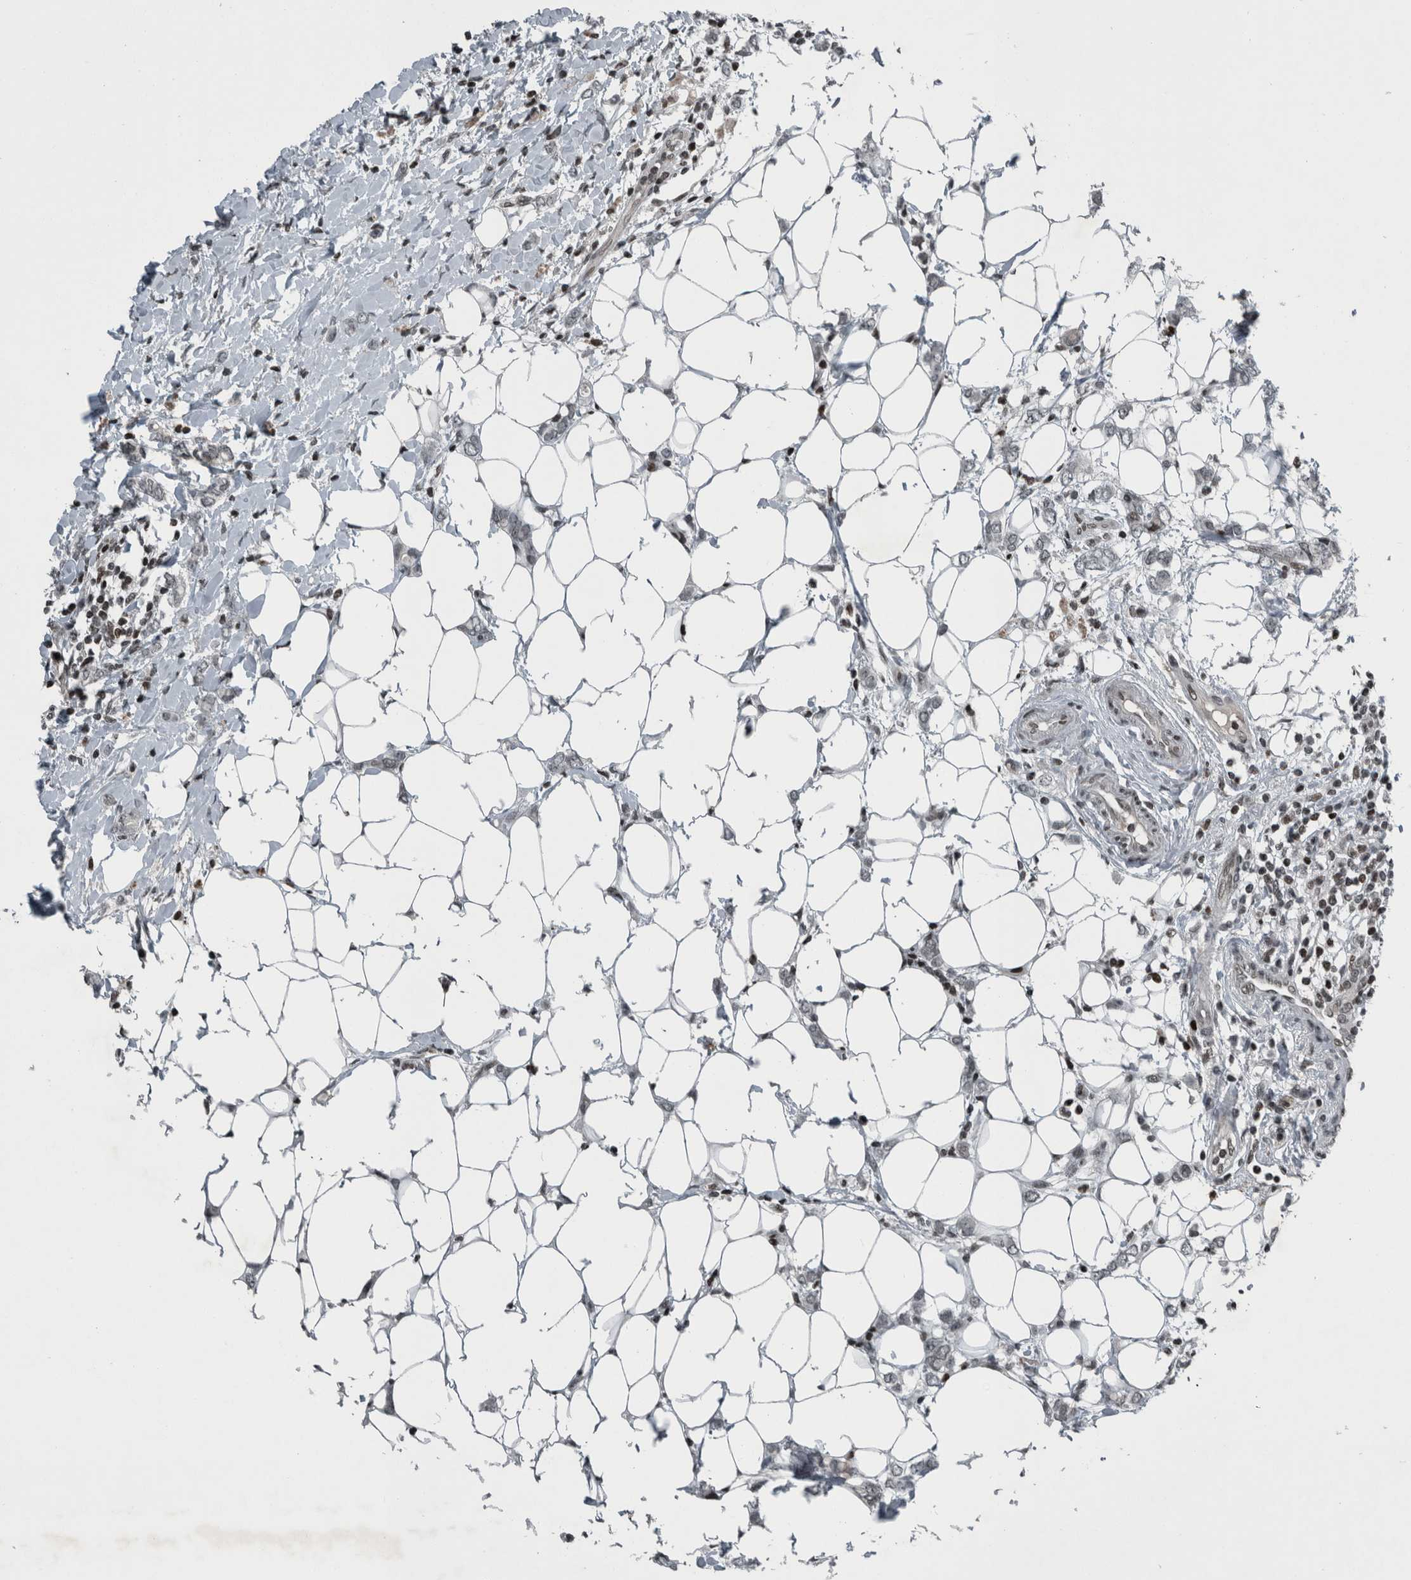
{"staining": {"intensity": "weak", "quantity": "<25%", "location": "nuclear"}, "tissue": "breast cancer", "cell_type": "Tumor cells", "image_type": "cancer", "snomed": [{"axis": "morphology", "description": "Normal tissue, NOS"}, {"axis": "morphology", "description": "Lobular carcinoma"}, {"axis": "topography", "description": "Breast"}], "caption": "Immunohistochemistry of human breast lobular carcinoma exhibits no staining in tumor cells.", "gene": "UNC50", "patient": {"sex": "female", "age": 47}}